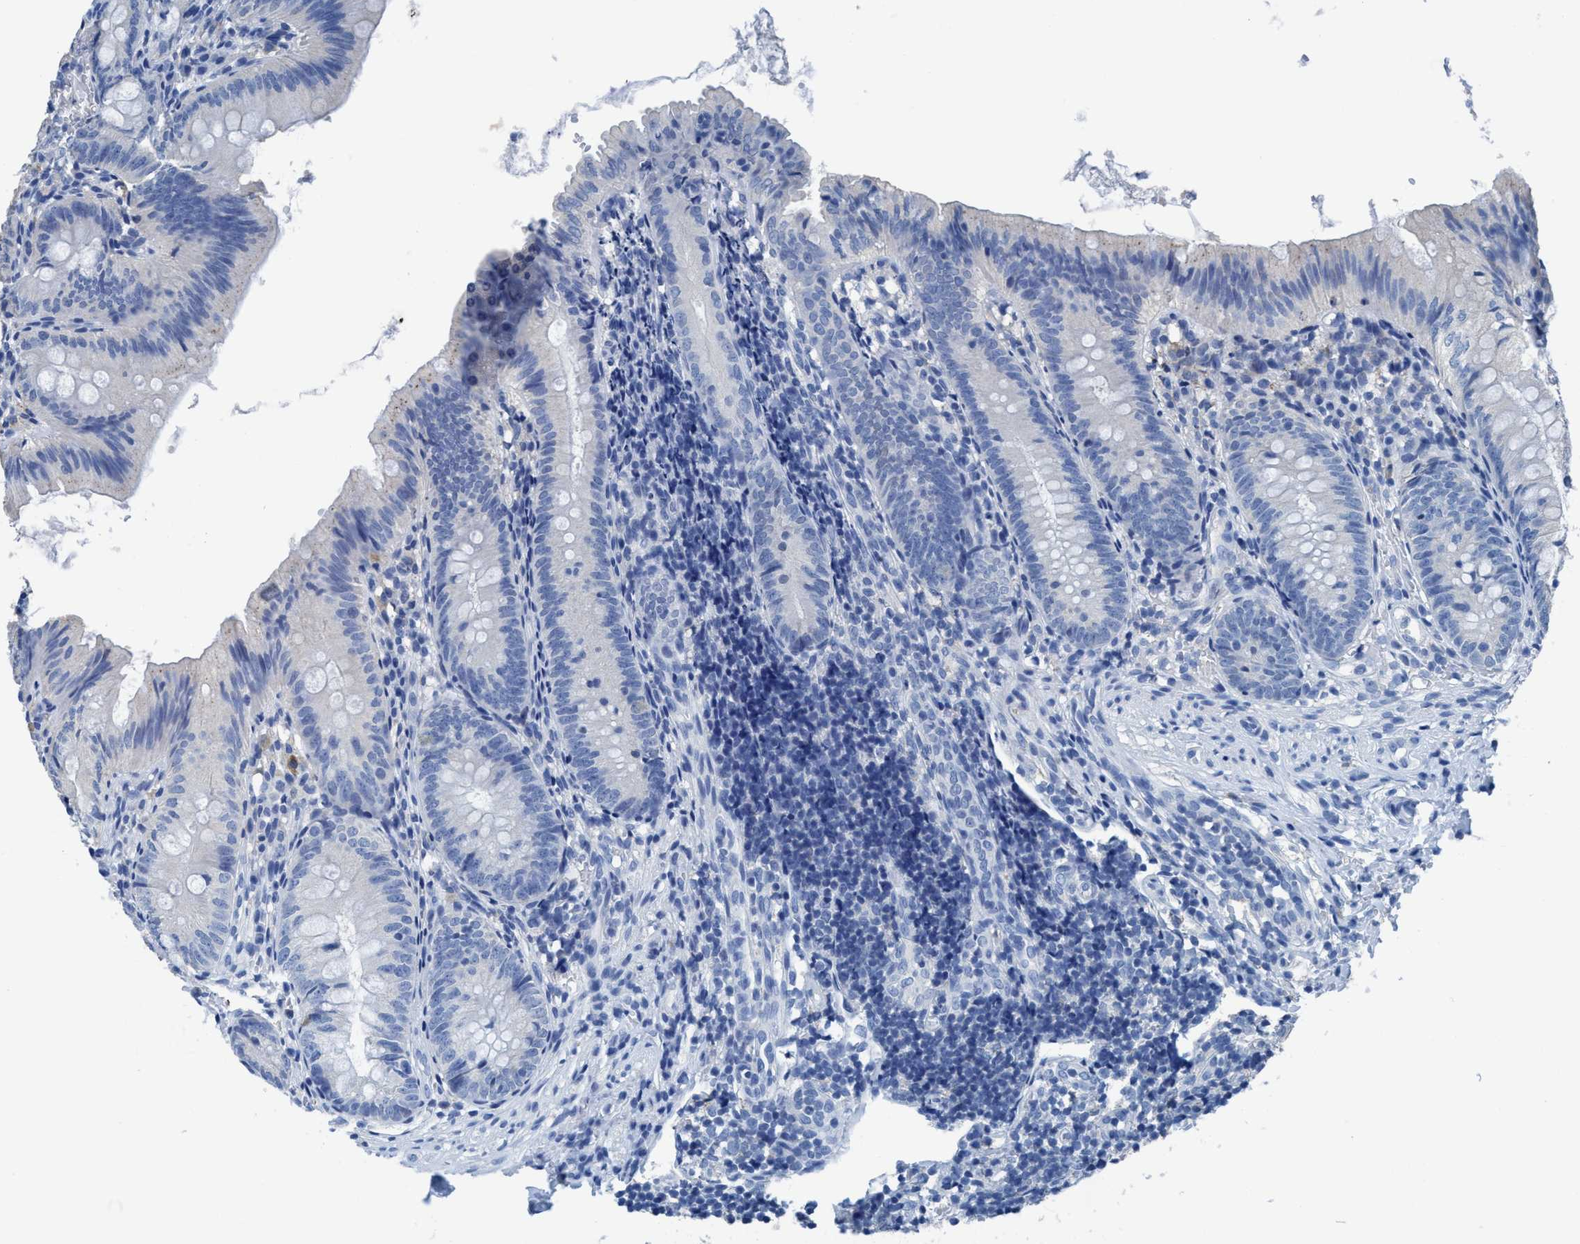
{"staining": {"intensity": "negative", "quantity": "none", "location": "none"}, "tissue": "appendix", "cell_type": "Glandular cells", "image_type": "normal", "snomed": [{"axis": "morphology", "description": "Normal tissue, NOS"}, {"axis": "topography", "description": "Appendix"}], "caption": "This is a image of immunohistochemistry (IHC) staining of benign appendix, which shows no positivity in glandular cells. (DAB (3,3'-diaminobenzidine) immunohistochemistry (IHC), high magnification).", "gene": "DNAI1", "patient": {"sex": "male", "age": 1}}